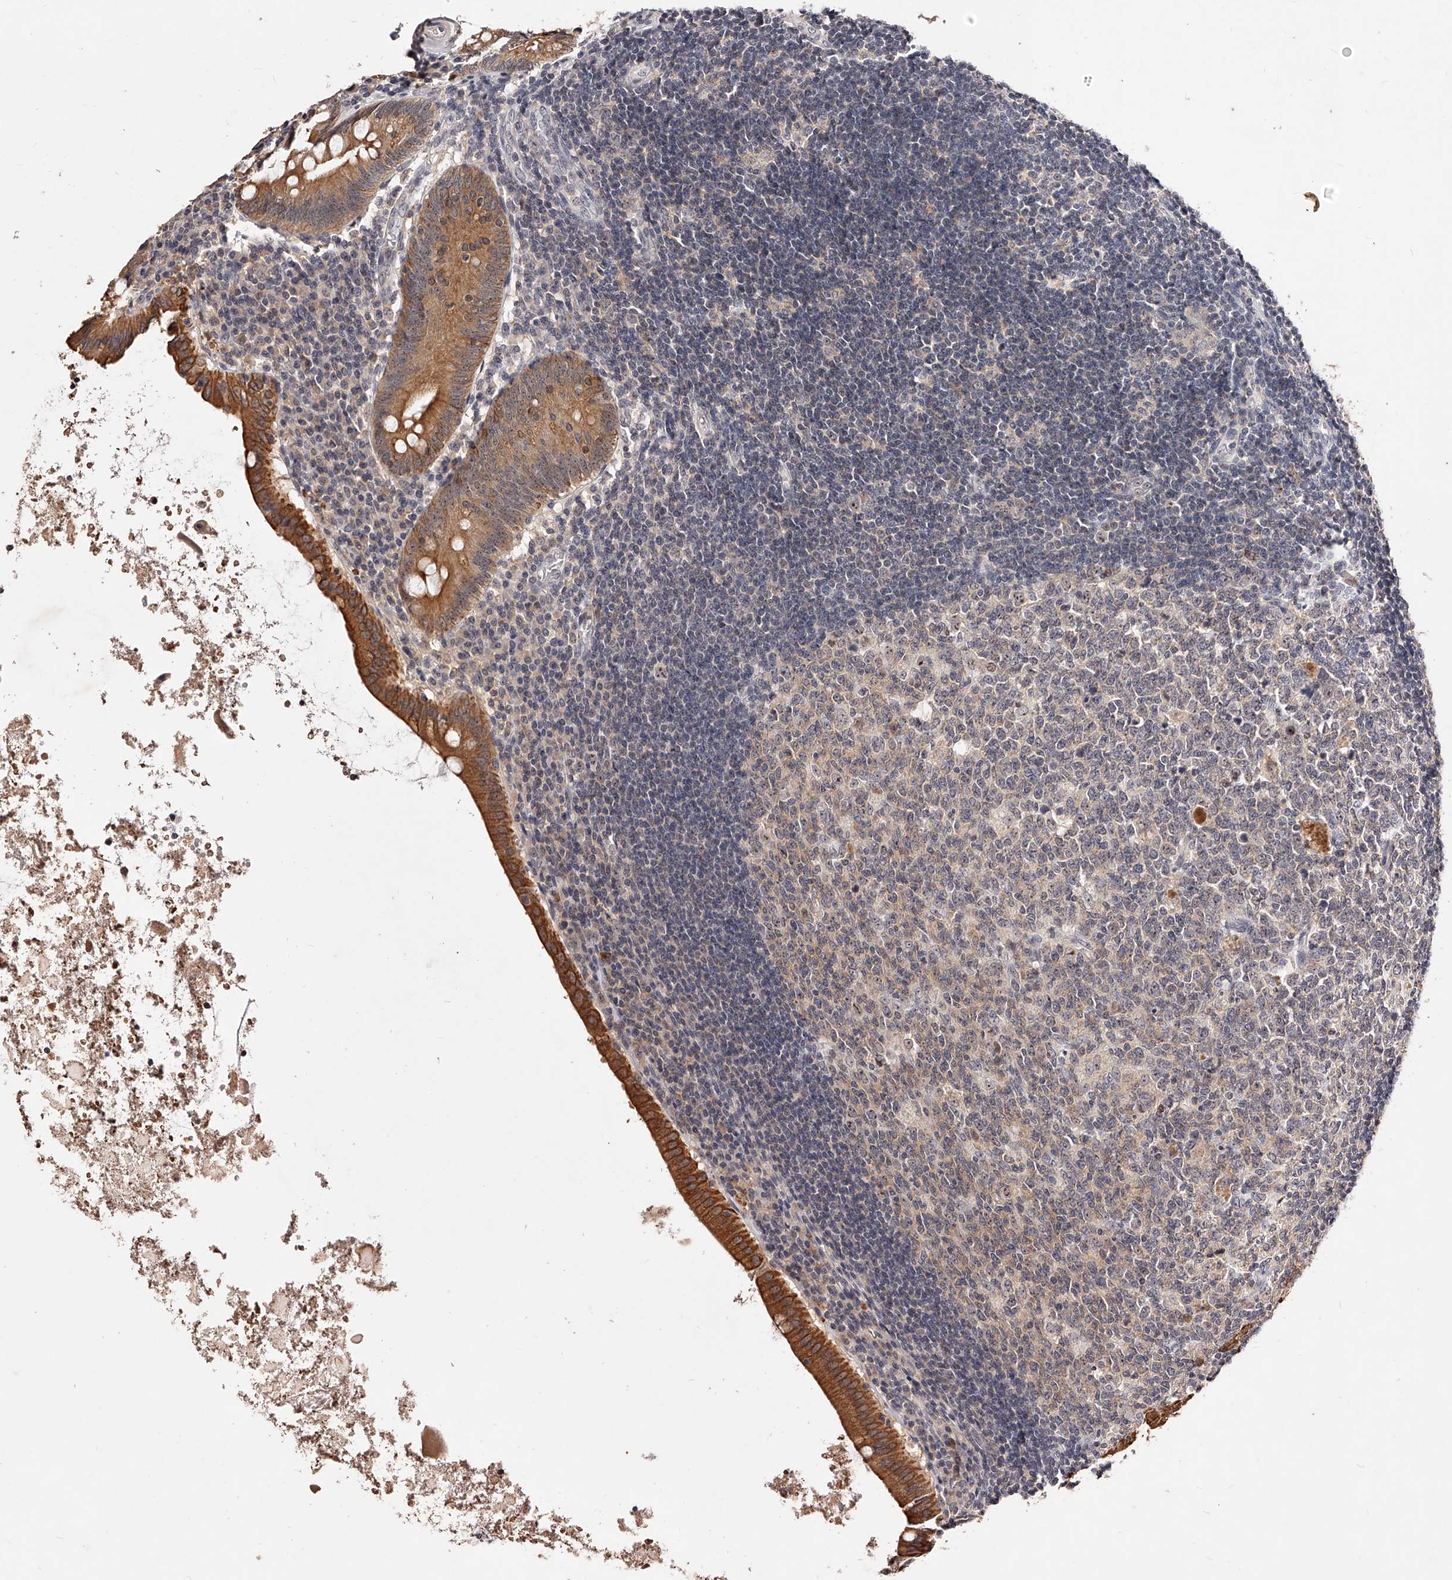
{"staining": {"intensity": "moderate", "quantity": ">75%", "location": "cytoplasmic/membranous"}, "tissue": "appendix", "cell_type": "Glandular cells", "image_type": "normal", "snomed": [{"axis": "morphology", "description": "Normal tissue, NOS"}, {"axis": "topography", "description": "Appendix"}], "caption": "High-magnification brightfield microscopy of normal appendix stained with DAB (brown) and counterstained with hematoxylin (blue). glandular cells exhibit moderate cytoplasmic/membranous staining is appreciated in approximately>75% of cells.", "gene": "PHACTR1", "patient": {"sex": "female", "age": 54}}